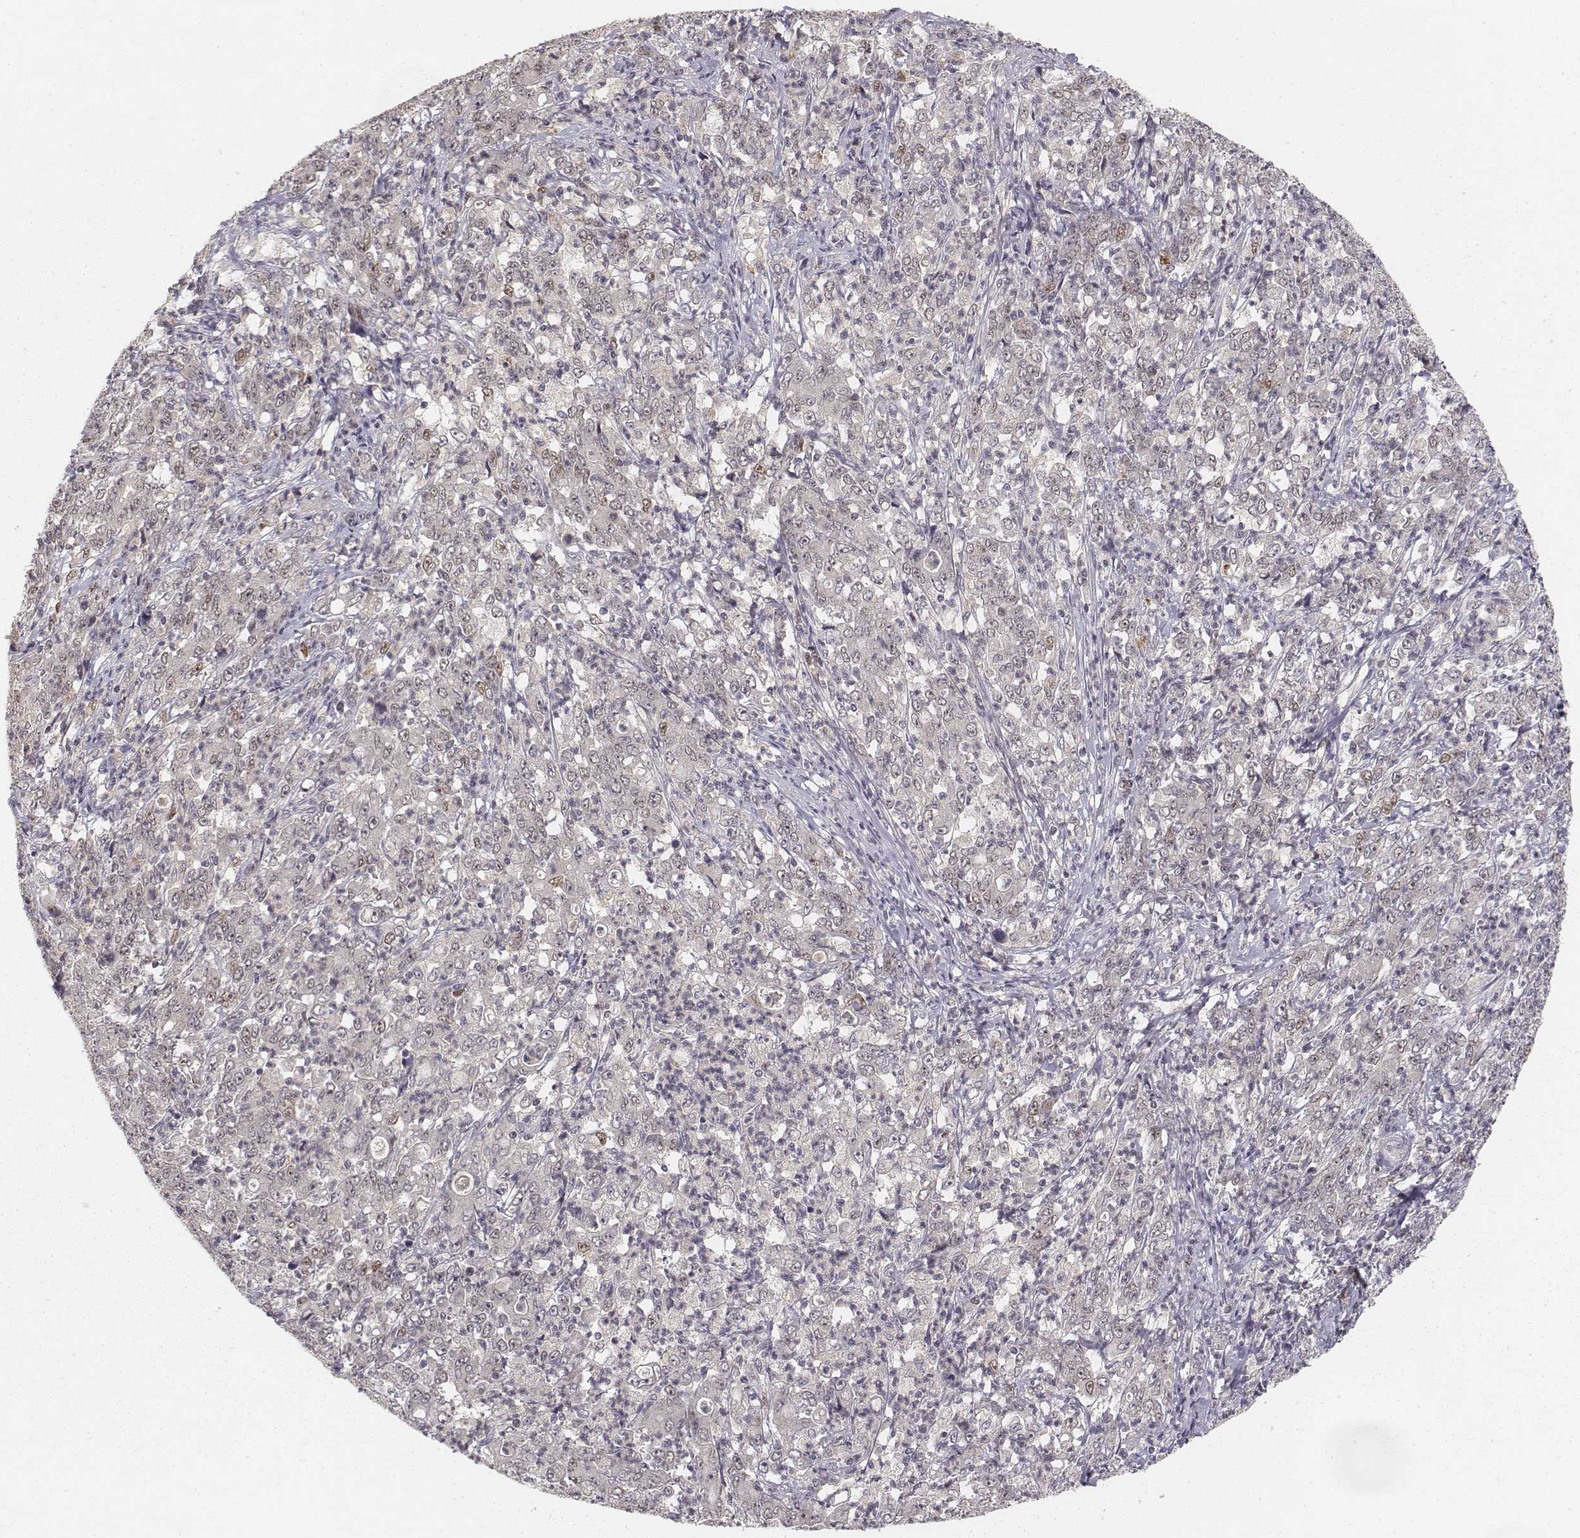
{"staining": {"intensity": "negative", "quantity": "none", "location": "none"}, "tissue": "stomach cancer", "cell_type": "Tumor cells", "image_type": "cancer", "snomed": [{"axis": "morphology", "description": "Adenocarcinoma, NOS"}, {"axis": "topography", "description": "Stomach, lower"}], "caption": "Immunohistochemistry (IHC) of stomach adenocarcinoma displays no positivity in tumor cells.", "gene": "FANCD2", "patient": {"sex": "female", "age": 71}}